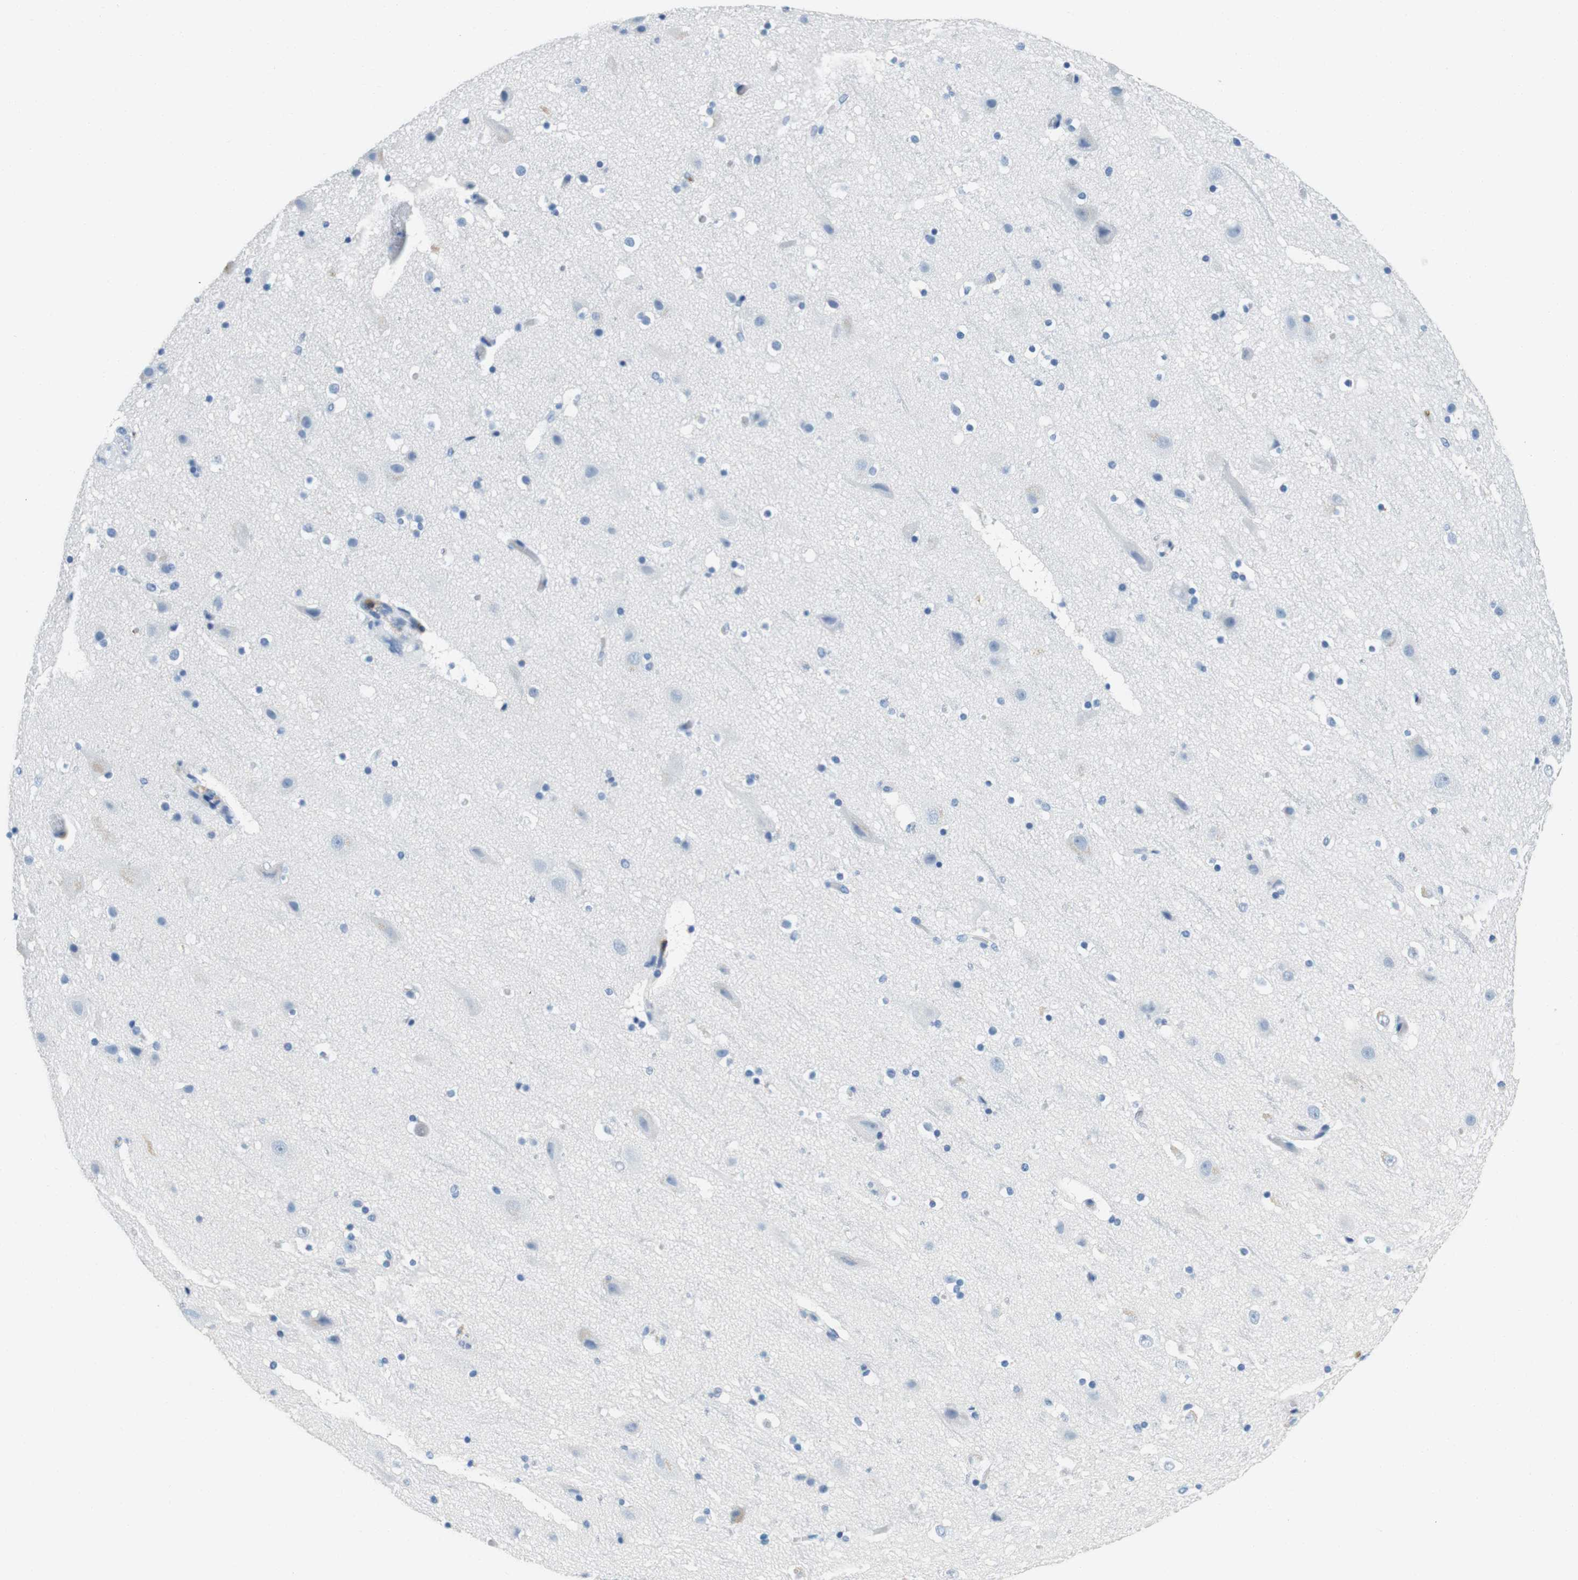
{"staining": {"intensity": "negative", "quantity": "none", "location": "none"}, "tissue": "cerebral cortex", "cell_type": "Endothelial cells", "image_type": "normal", "snomed": [{"axis": "morphology", "description": "Normal tissue, NOS"}, {"axis": "topography", "description": "Cerebral cortex"}], "caption": "Cerebral cortex was stained to show a protein in brown. There is no significant expression in endothelial cells. Brightfield microscopy of immunohistochemistry (IHC) stained with DAB (brown) and hematoxylin (blue), captured at high magnification.", "gene": "LAT", "patient": {"sex": "male", "age": 45}}